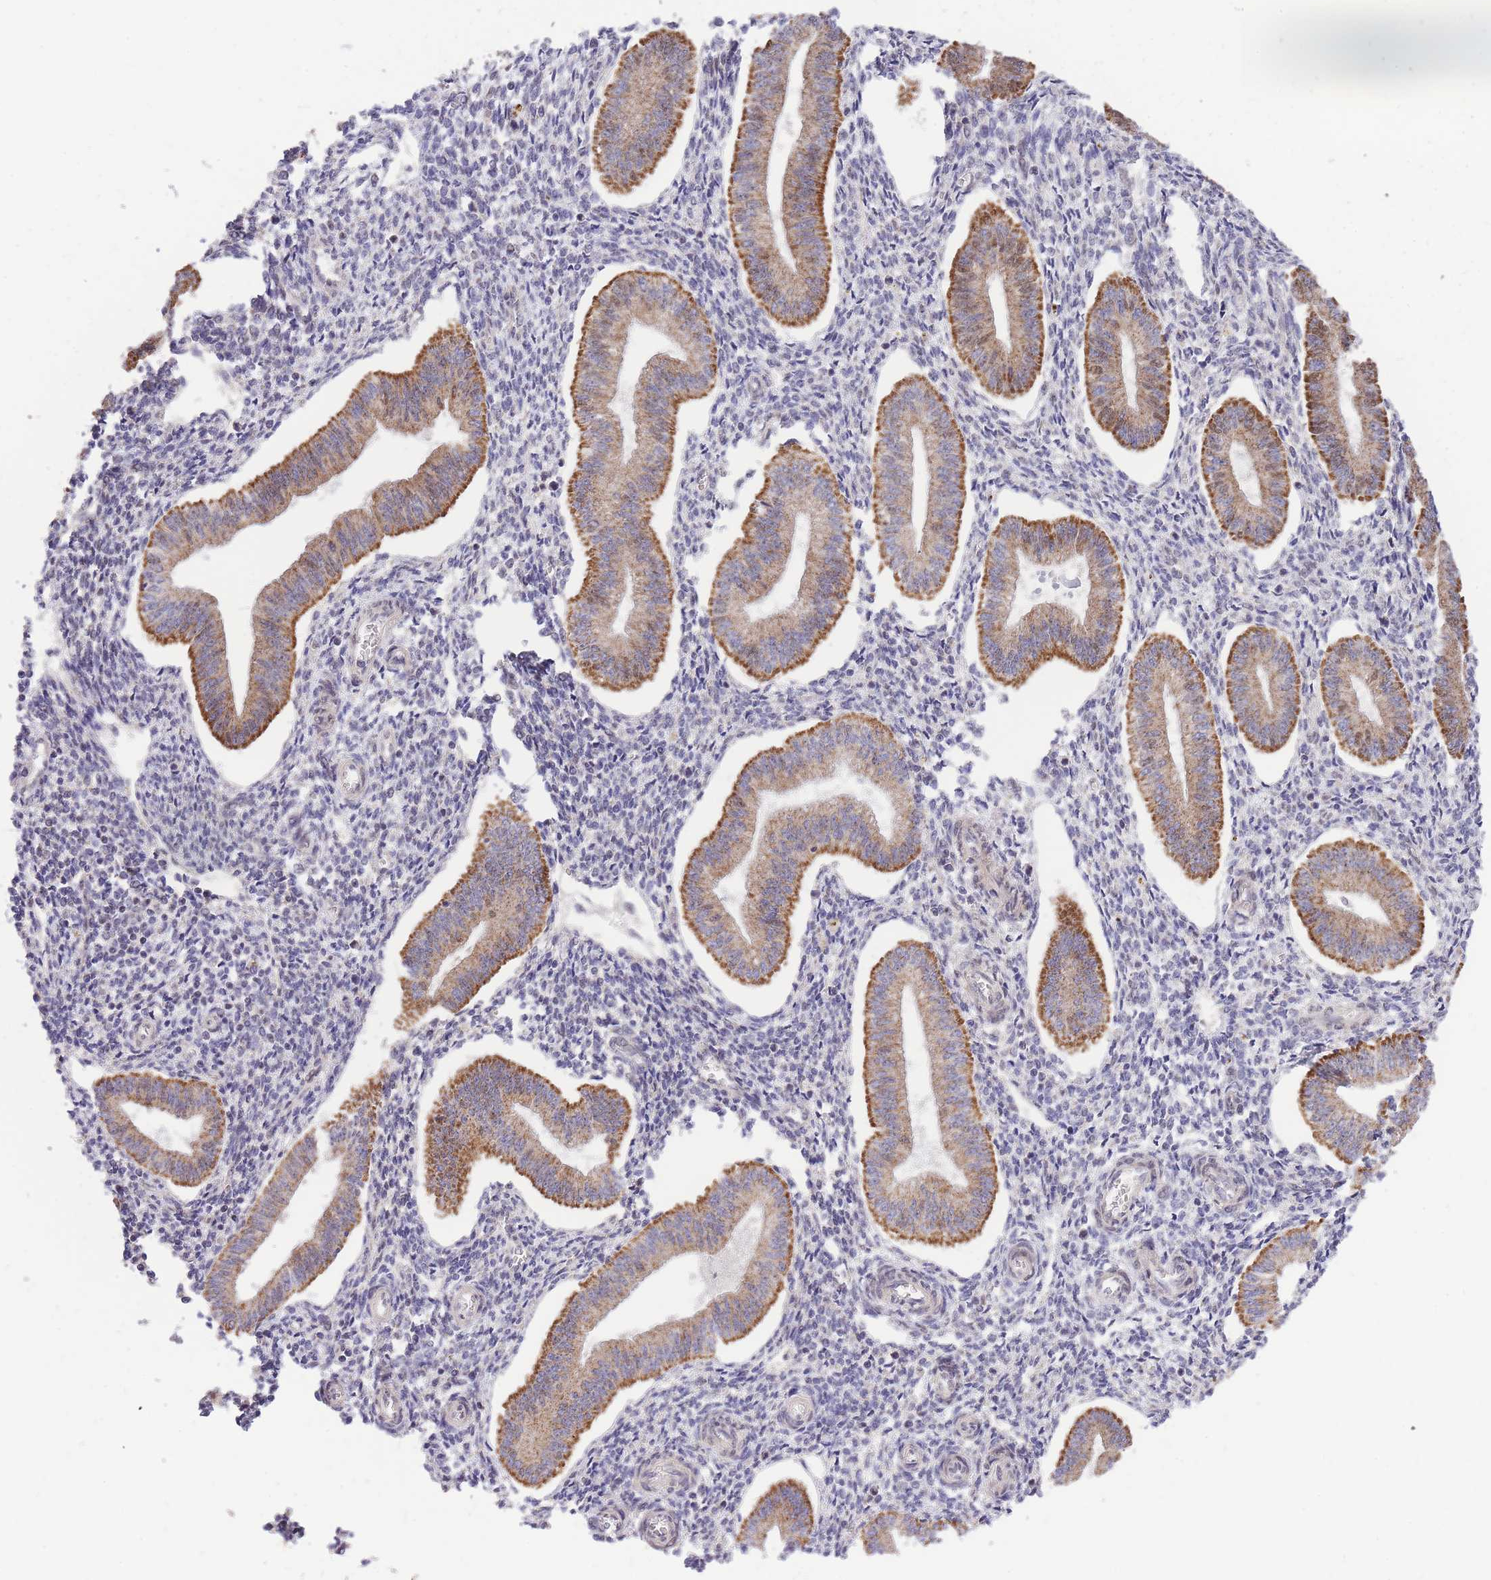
{"staining": {"intensity": "weak", "quantity": "<25%", "location": "nuclear"}, "tissue": "endometrium", "cell_type": "Cells in endometrial stroma", "image_type": "normal", "snomed": [{"axis": "morphology", "description": "Normal tissue, NOS"}, {"axis": "topography", "description": "Endometrium"}], "caption": "IHC of normal human endometrium reveals no expression in cells in endometrial stroma. (DAB (3,3'-diaminobenzidine) immunohistochemistry, high magnification).", "gene": "MINDY2", "patient": {"sex": "female", "age": 34}}